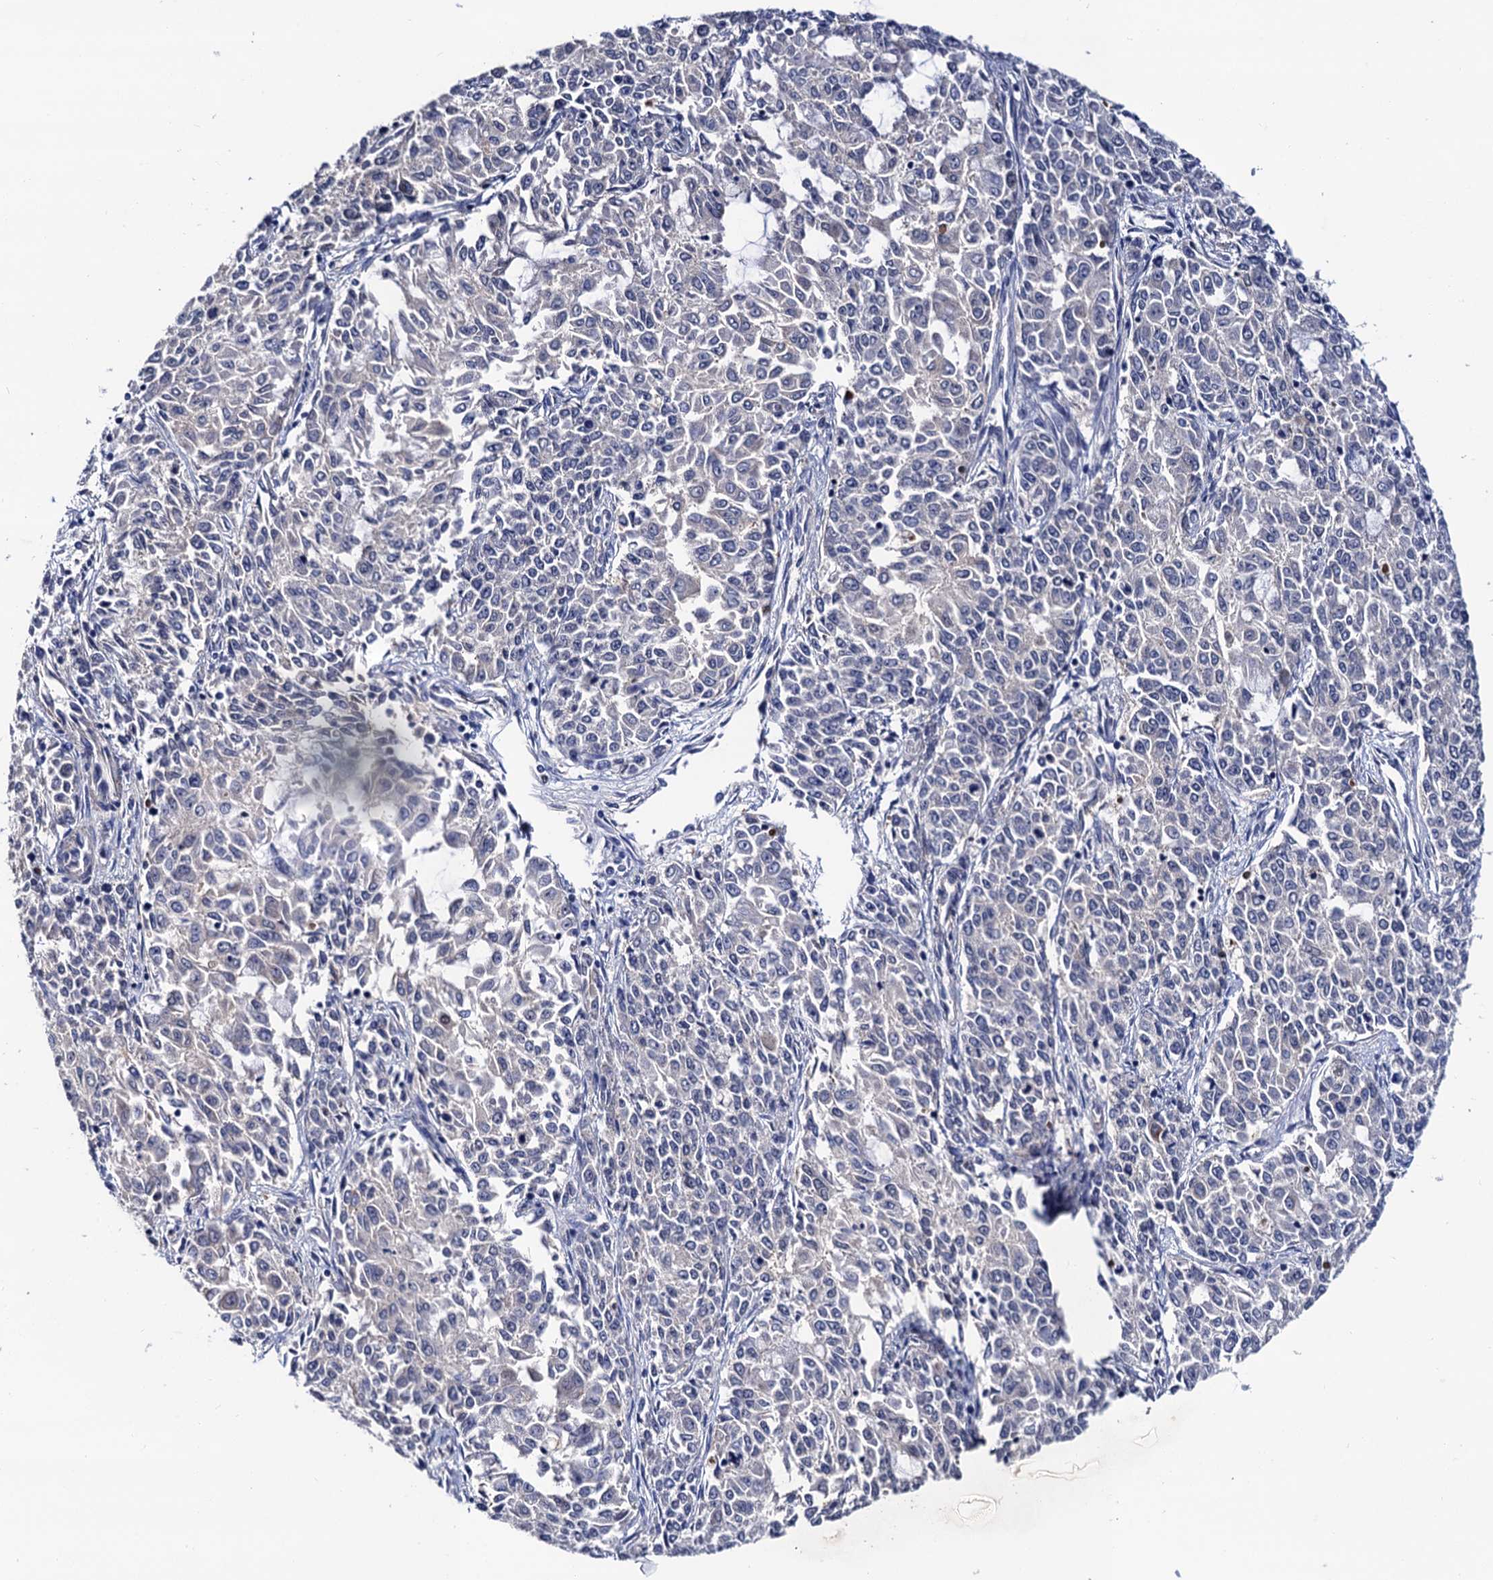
{"staining": {"intensity": "negative", "quantity": "none", "location": "none"}, "tissue": "endometrial cancer", "cell_type": "Tumor cells", "image_type": "cancer", "snomed": [{"axis": "morphology", "description": "Adenocarcinoma, NOS"}, {"axis": "topography", "description": "Endometrium"}], "caption": "Adenocarcinoma (endometrial) stained for a protein using immunohistochemistry (IHC) demonstrates no staining tumor cells.", "gene": "ZDHHC18", "patient": {"sex": "female", "age": 50}}